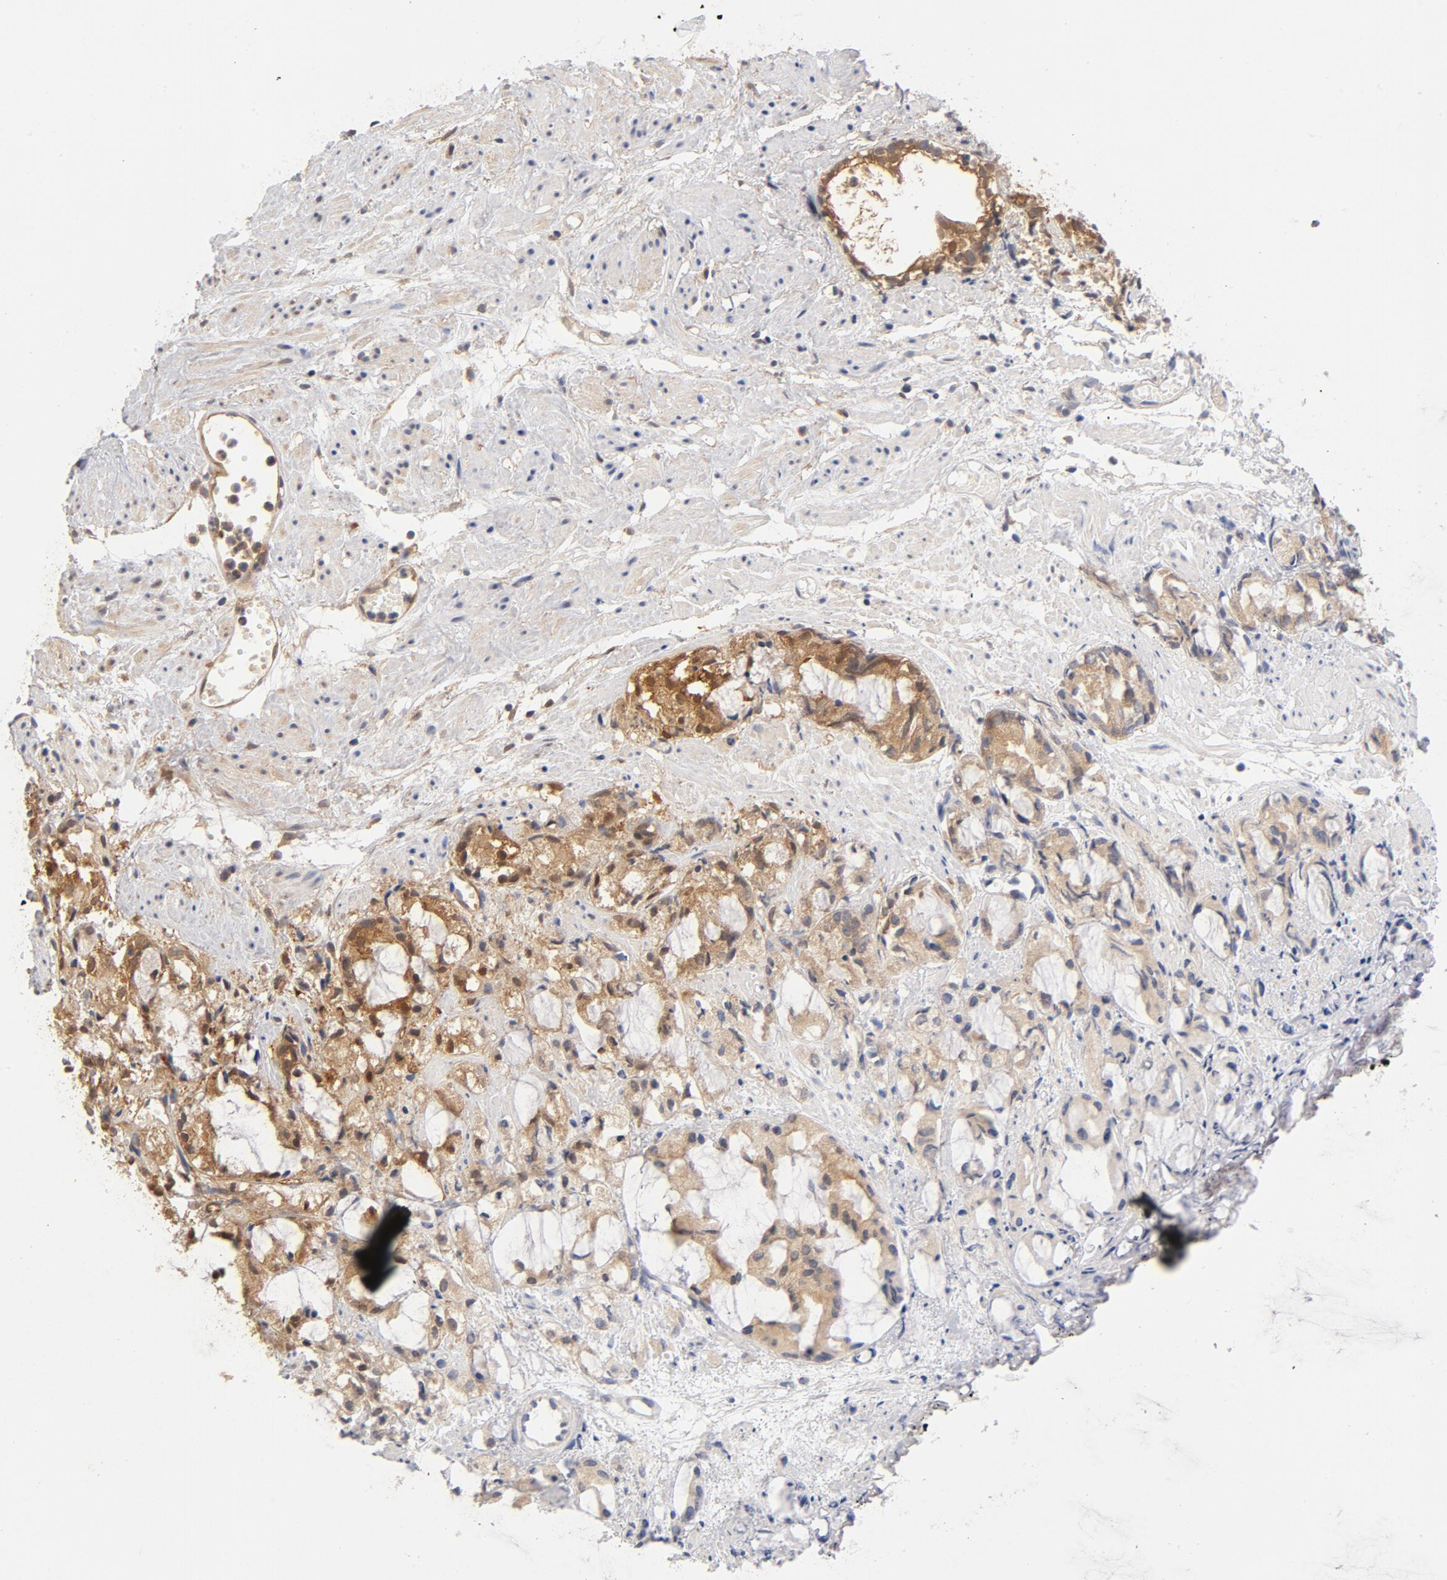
{"staining": {"intensity": "weak", "quantity": "25%-75%", "location": "cytoplasmic/membranous"}, "tissue": "prostate cancer", "cell_type": "Tumor cells", "image_type": "cancer", "snomed": [{"axis": "morphology", "description": "Adenocarcinoma, High grade"}, {"axis": "topography", "description": "Prostate"}], "caption": "High-grade adenocarcinoma (prostate) stained with a protein marker demonstrates weak staining in tumor cells.", "gene": "ASMTL", "patient": {"sex": "male", "age": 85}}